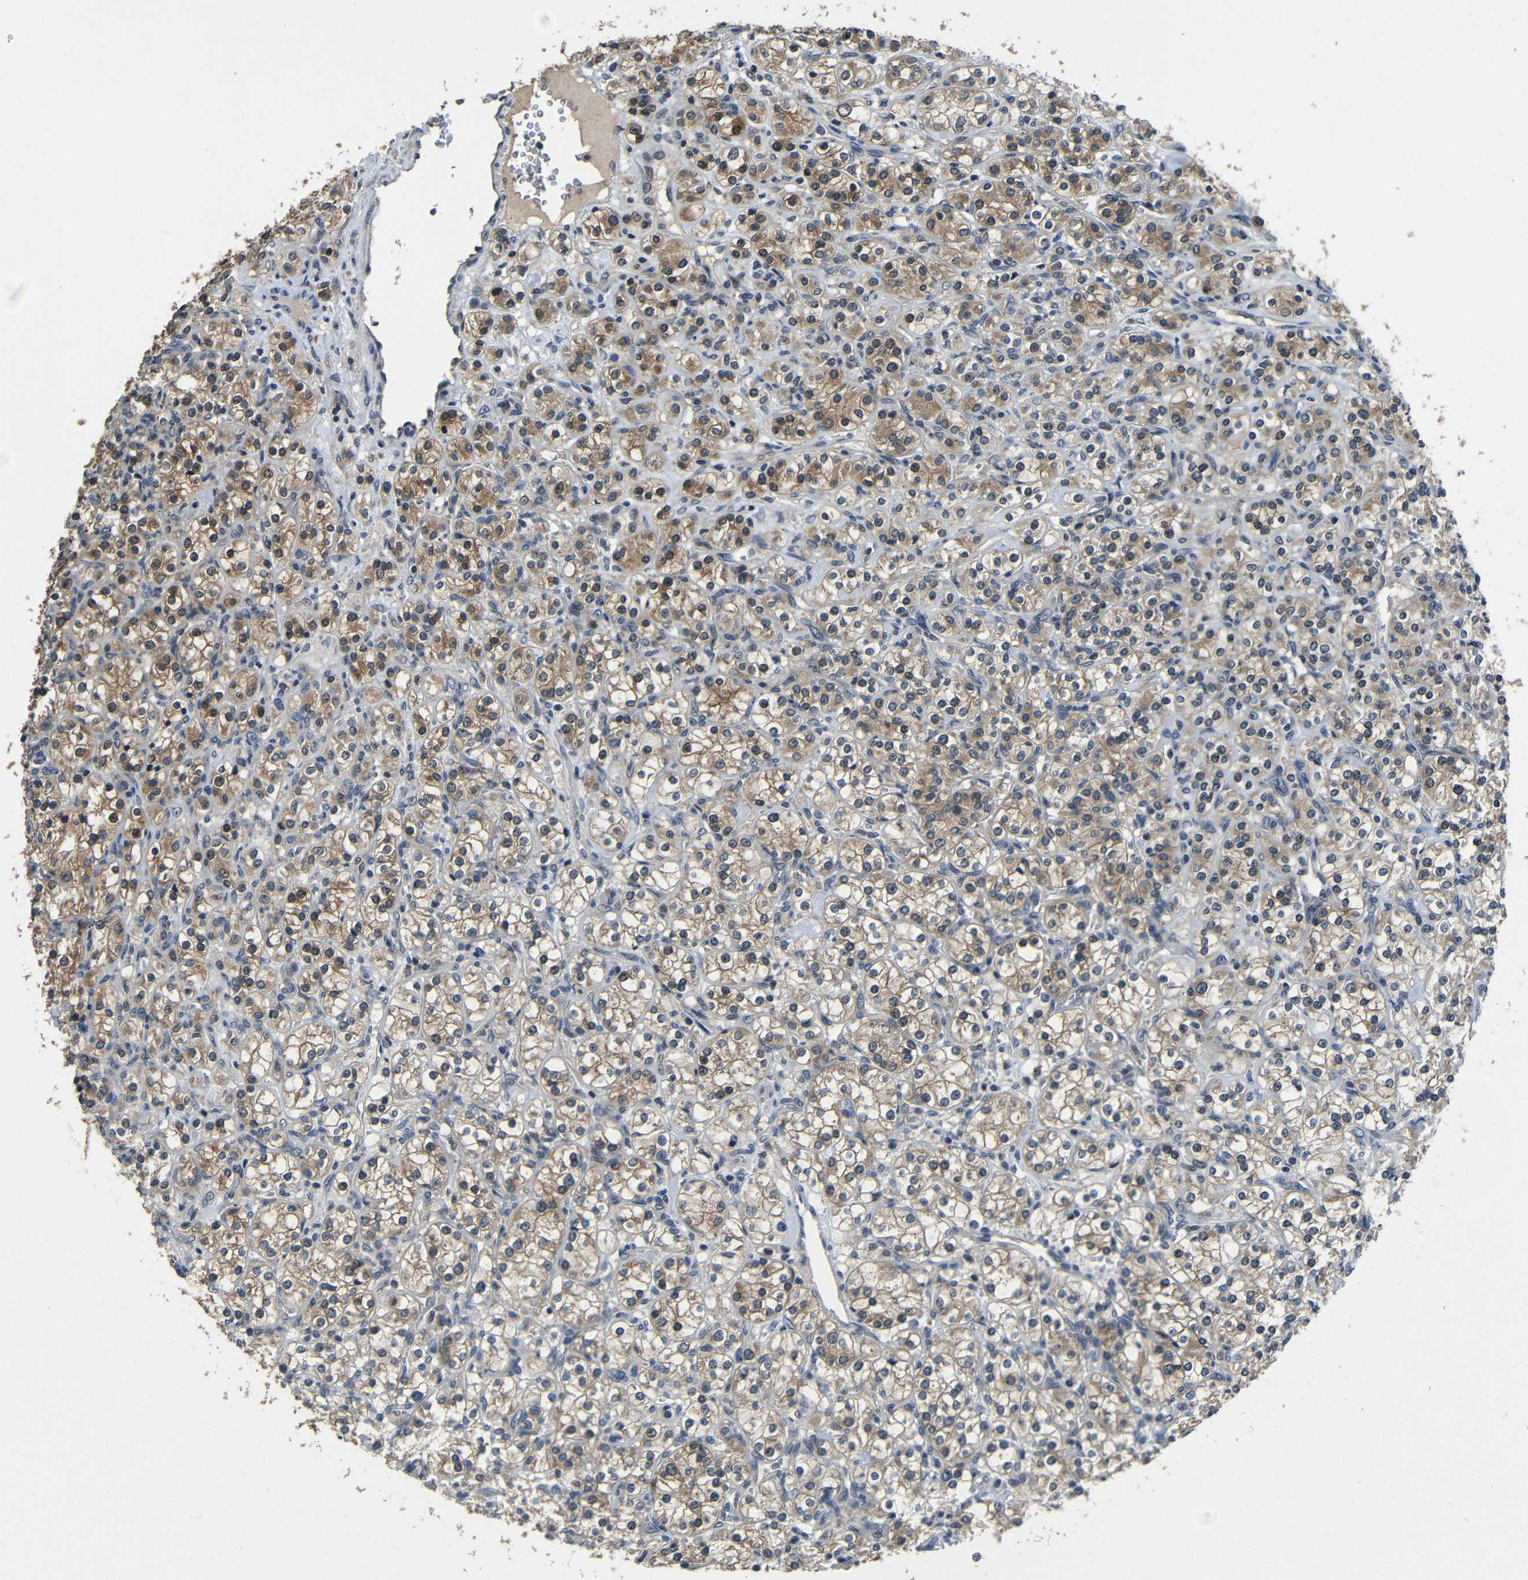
{"staining": {"intensity": "moderate", "quantity": ">75%", "location": "cytoplasmic/membranous"}, "tissue": "renal cancer", "cell_type": "Tumor cells", "image_type": "cancer", "snomed": [{"axis": "morphology", "description": "Adenocarcinoma, NOS"}, {"axis": "topography", "description": "Kidney"}], "caption": "Renal cancer (adenocarcinoma) stained for a protein (brown) displays moderate cytoplasmic/membranous positive staining in about >75% of tumor cells.", "gene": "C6orf89", "patient": {"sex": "male", "age": 77}}